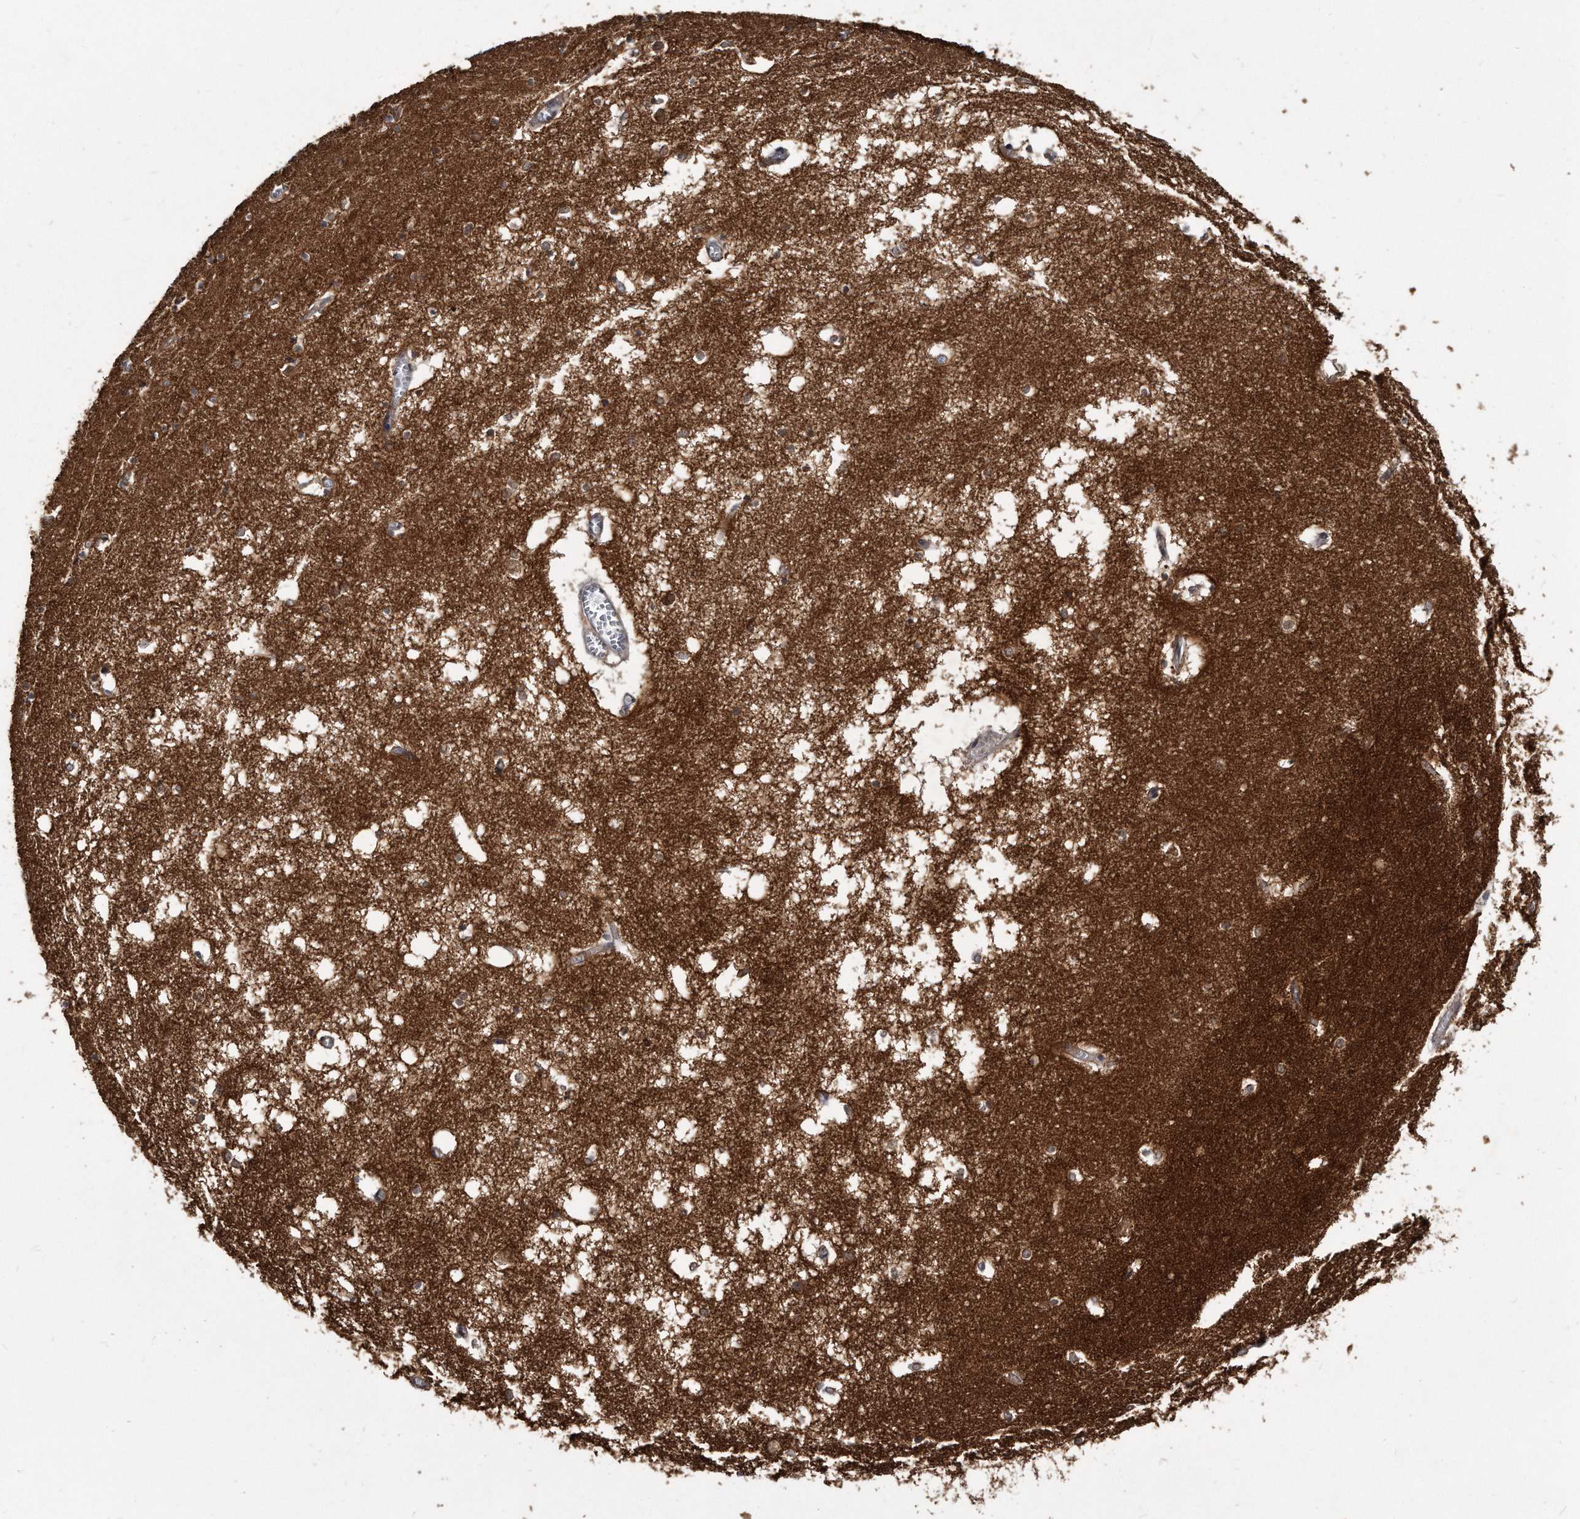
{"staining": {"intensity": "moderate", "quantity": "<25%", "location": "cytoplasmic/membranous"}, "tissue": "hippocampus", "cell_type": "Glial cells", "image_type": "normal", "snomed": [{"axis": "morphology", "description": "Normal tissue, NOS"}, {"axis": "topography", "description": "Hippocampus"}], "caption": "DAB immunohistochemical staining of benign hippocampus reveals moderate cytoplasmic/membranous protein staining in approximately <25% of glial cells.", "gene": "FAM136A", "patient": {"sex": "male", "age": 70}}